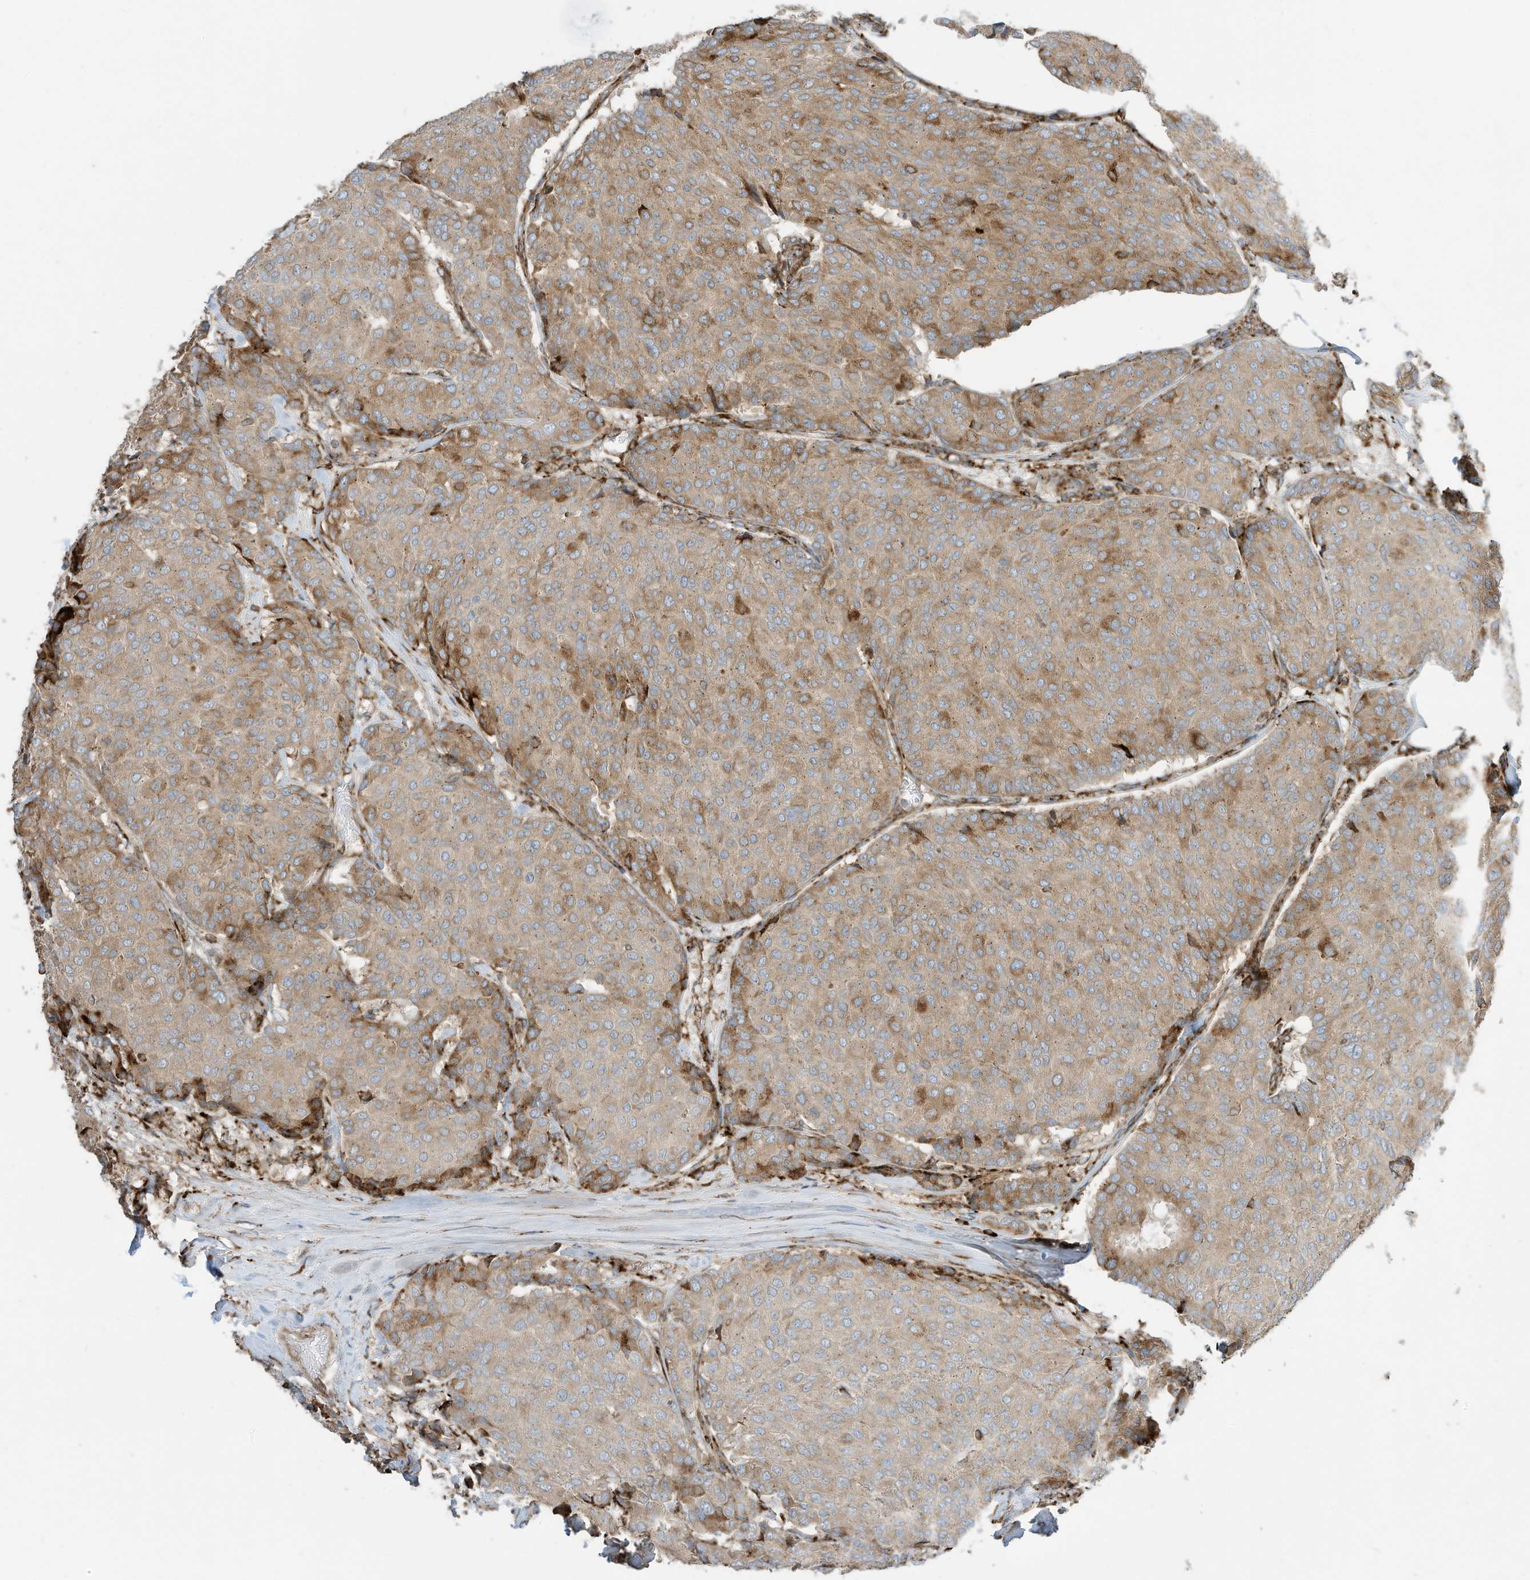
{"staining": {"intensity": "moderate", "quantity": "<25%", "location": "cytoplasmic/membranous"}, "tissue": "breast cancer", "cell_type": "Tumor cells", "image_type": "cancer", "snomed": [{"axis": "morphology", "description": "Duct carcinoma"}, {"axis": "topography", "description": "Breast"}], "caption": "Moderate cytoplasmic/membranous staining is seen in about <25% of tumor cells in breast cancer (intraductal carcinoma). The protein is stained brown, and the nuclei are stained in blue (DAB (3,3'-diaminobenzidine) IHC with brightfield microscopy, high magnification).", "gene": "TRNAU1AP", "patient": {"sex": "female", "age": 75}}